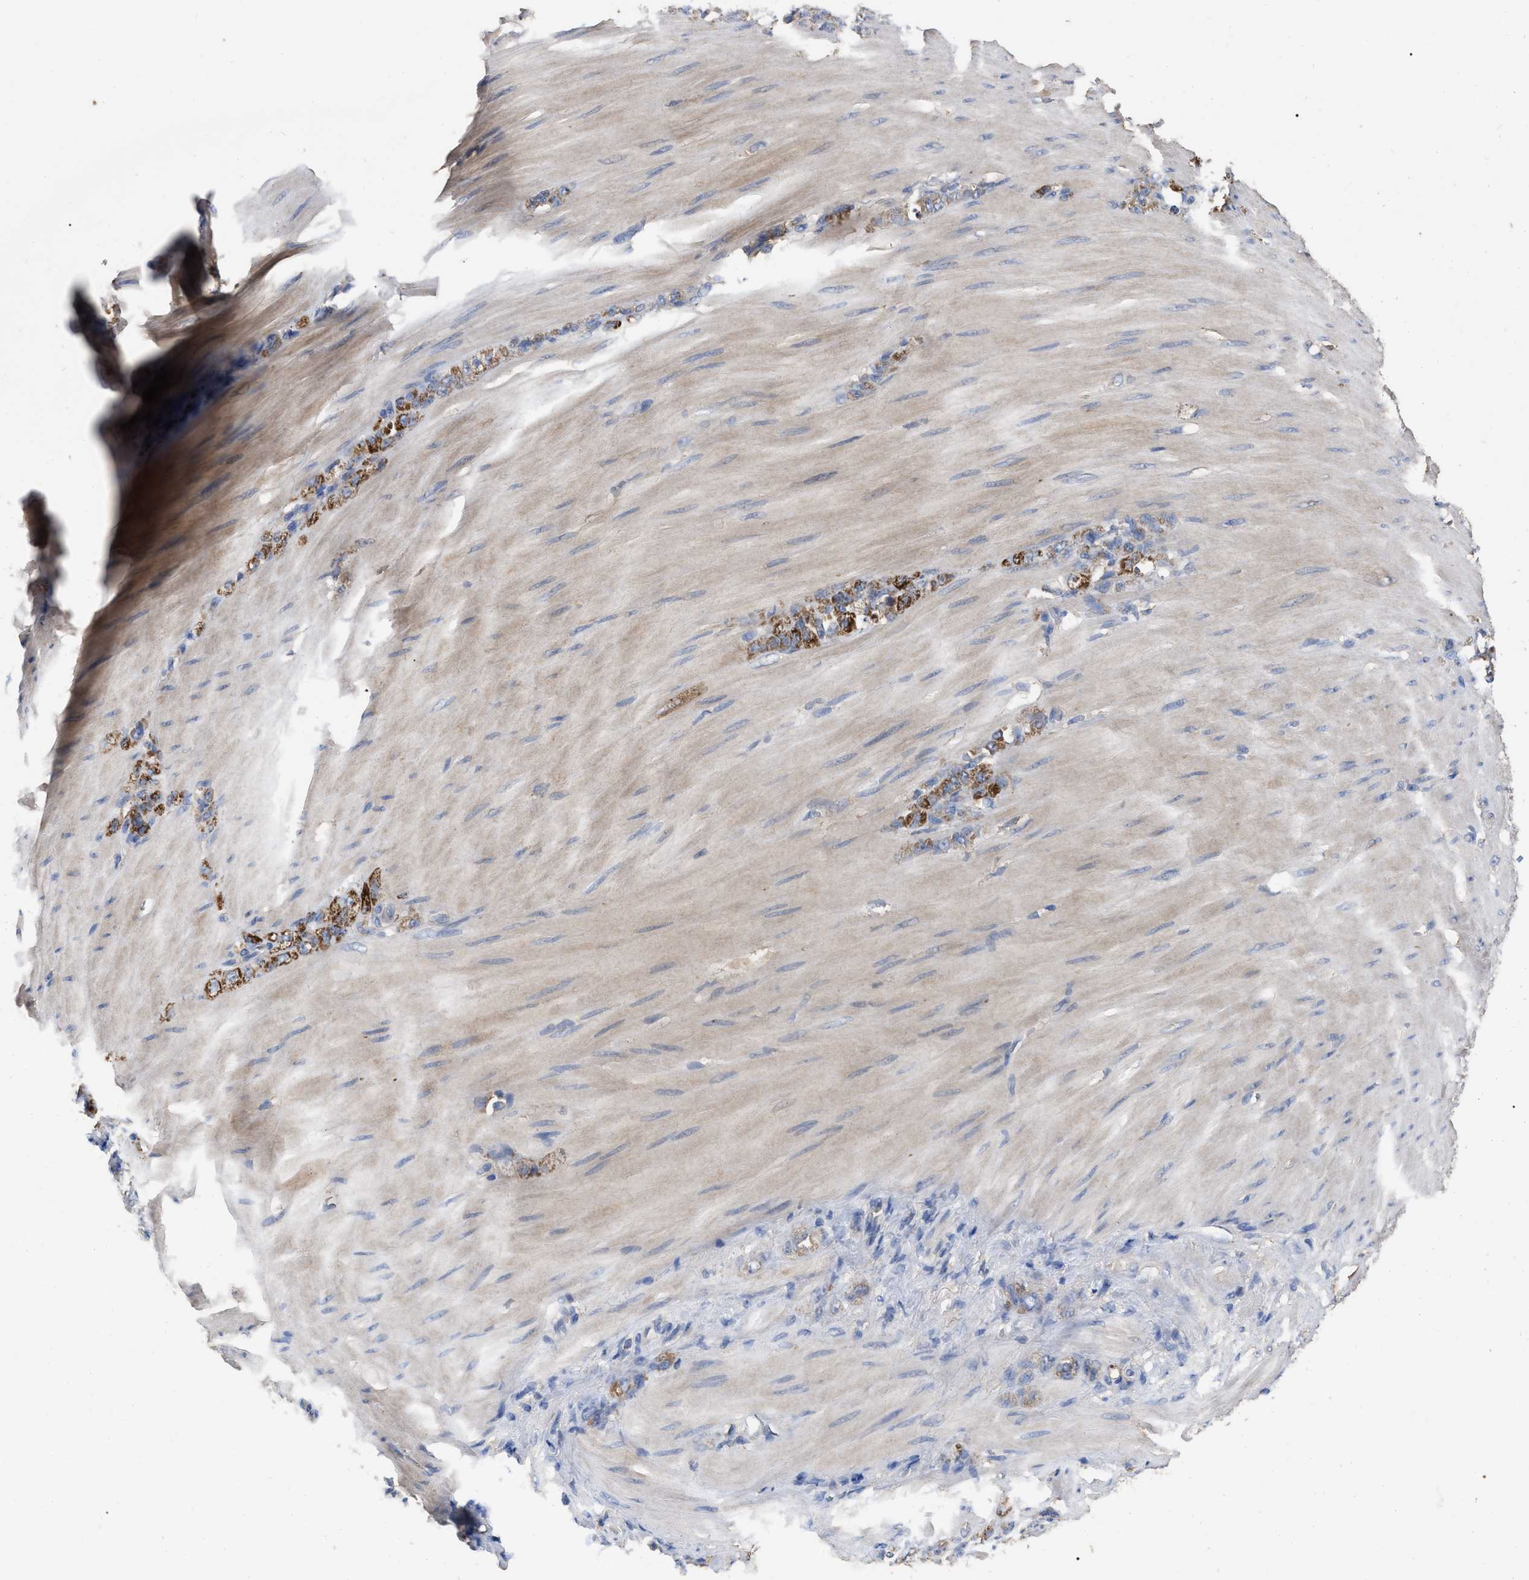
{"staining": {"intensity": "moderate", "quantity": ">75%", "location": "cytoplasmic/membranous"}, "tissue": "stomach cancer", "cell_type": "Tumor cells", "image_type": "cancer", "snomed": [{"axis": "morphology", "description": "Normal tissue, NOS"}, {"axis": "morphology", "description": "Adenocarcinoma, NOS"}, {"axis": "topography", "description": "Stomach"}], "caption": "Immunohistochemical staining of adenocarcinoma (stomach) shows medium levels of moderate cytoplasmic/membranous protein expression in approximately >75% of tumor cells. The staining was performed using DAB, with brown indicating positive protein expression. Nuclei are stained blue with hematoxylin.", "gene": "GPR179", "patient": {"sex": "male", "age": 82}}